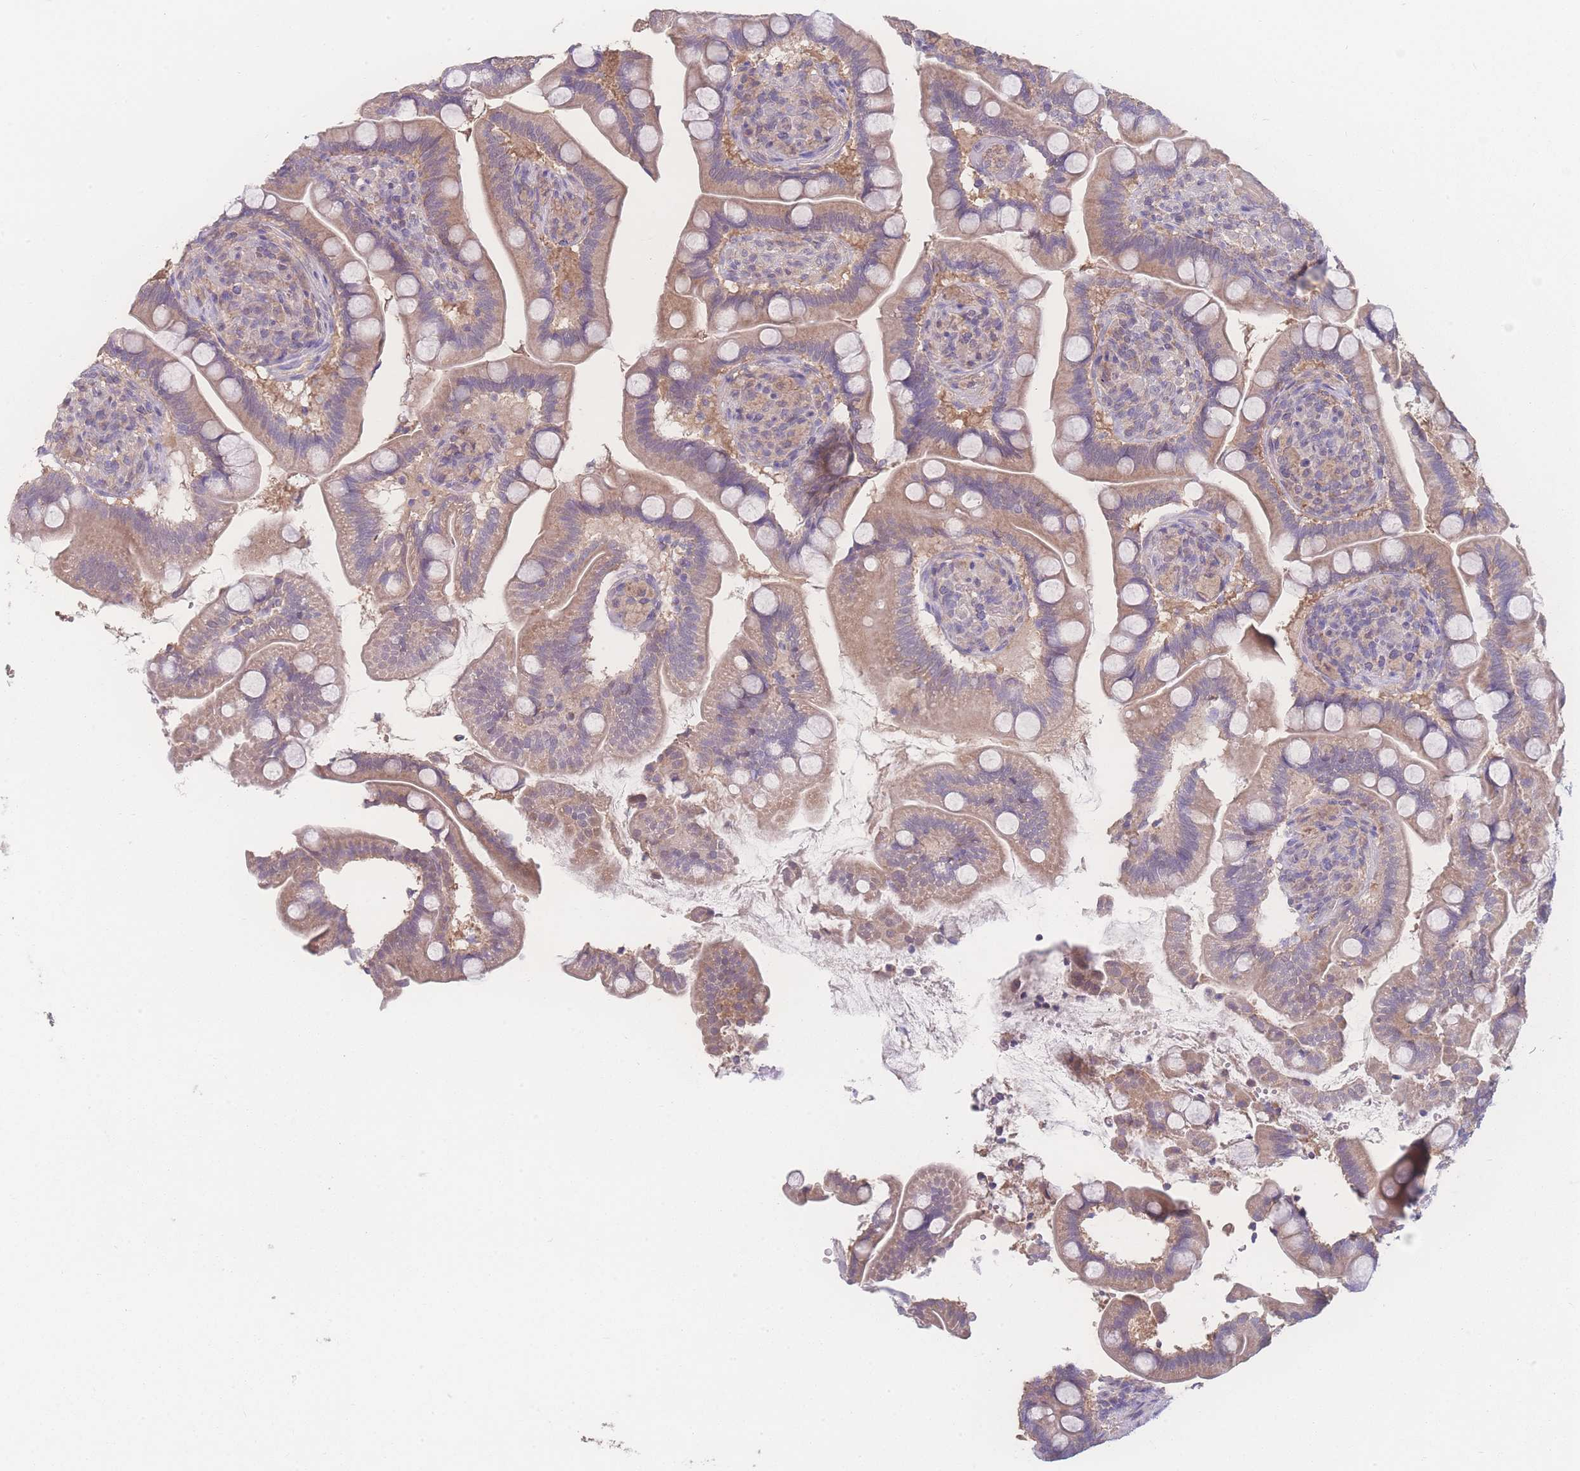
{"staining": {"intensity": "strong", "quantity": "<25%", "location": "cytoplasmic/membranous"}, "tissue": "small intestine", "cell_type": "Glandular cells", "image_type": "normal", "snomed": [{"axis": "morphology", "description": "Normal tissue, NOS"}, {"axis": "topography", "description": "Small intestine"}], "caption": "Small intestine stained with DAB (3,3'-diaminobenzidine) IHC demonstrates medium levels of strong cytoplasmic/membranous expression in about <25% of glandular cells.", "gene": "GIPR", "patient": {"sex": "female", "age": 64}}